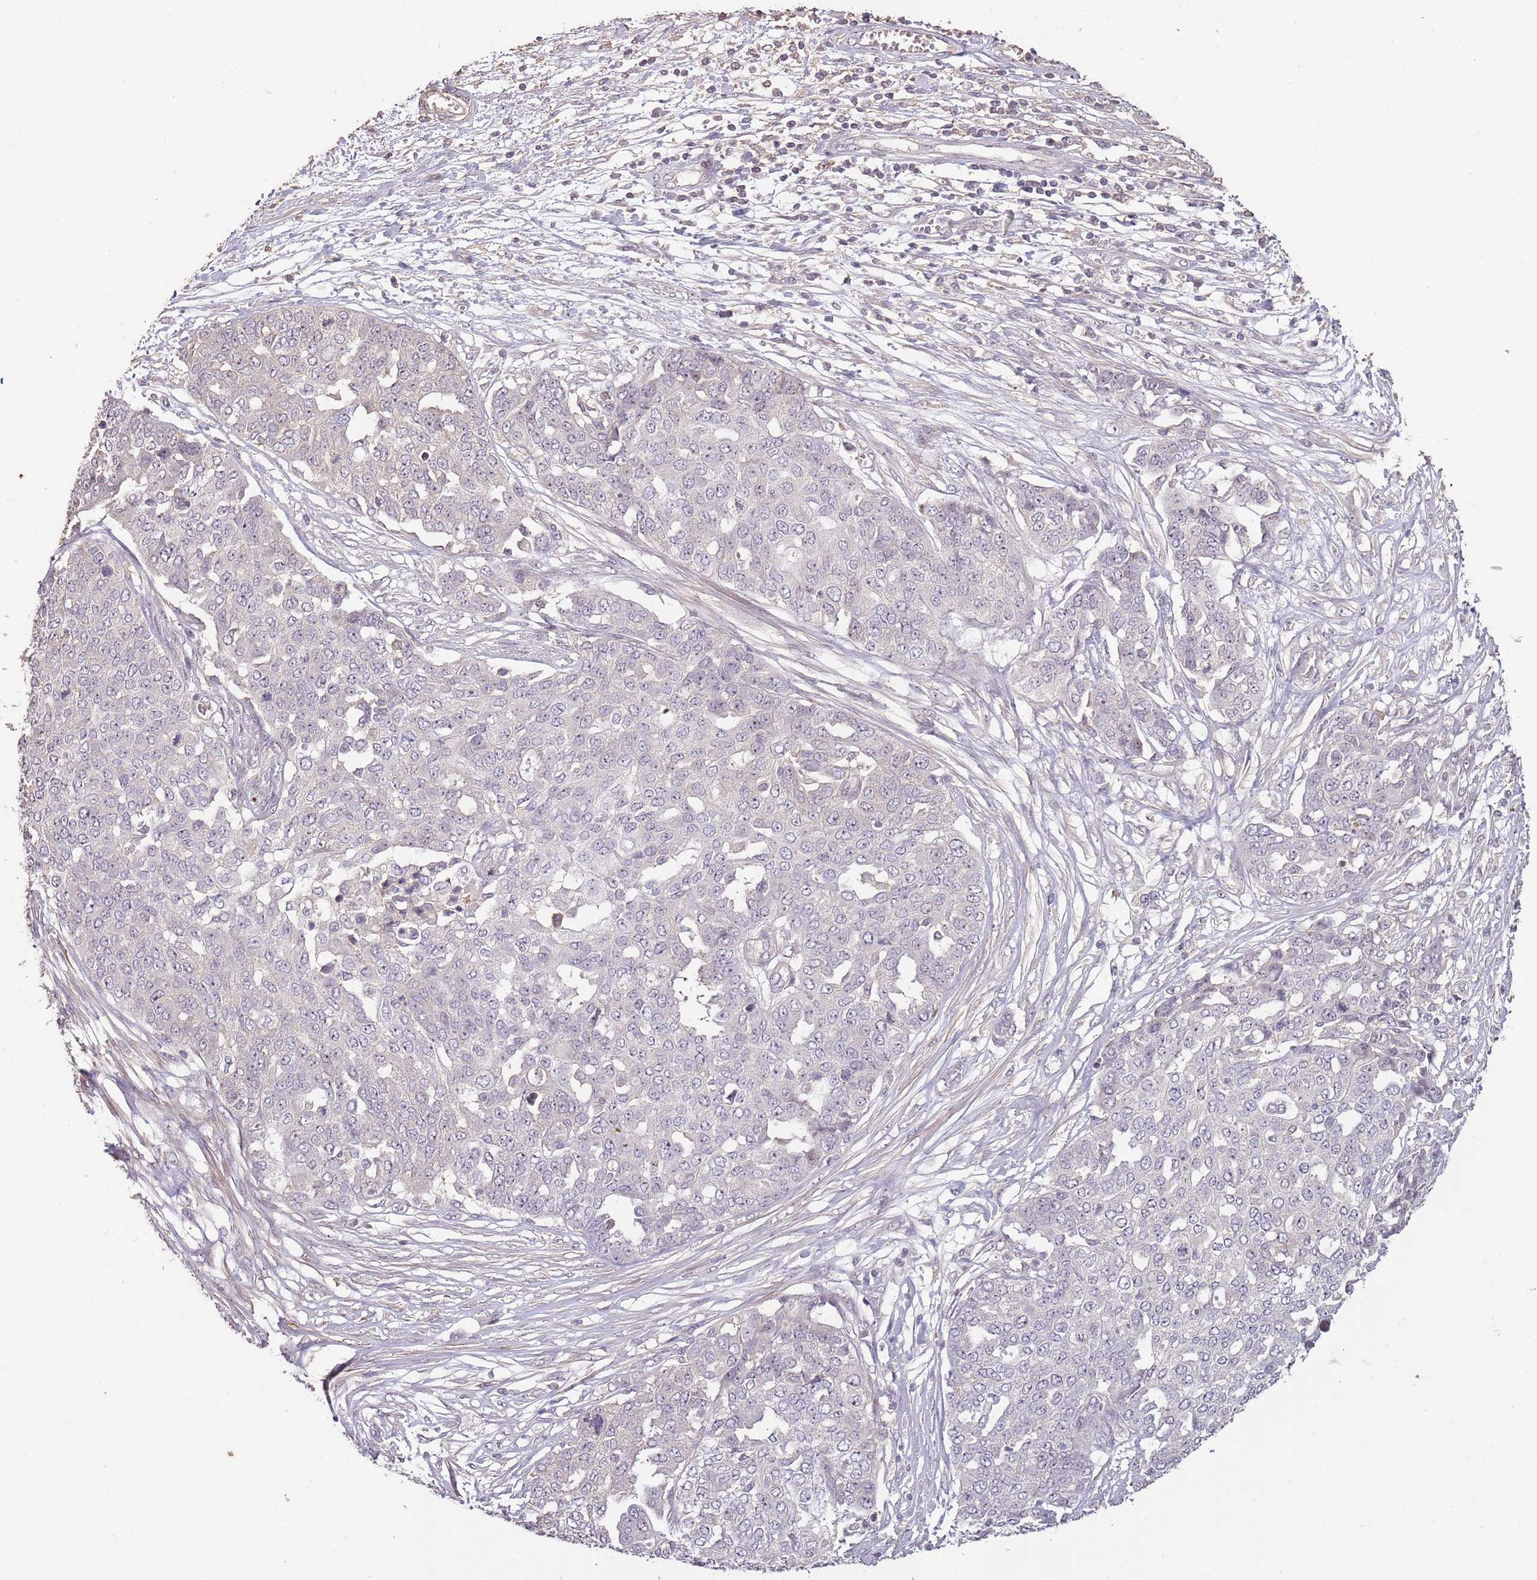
{"staining": {"intensity": "negative", "quantity": "none", "location": "none"}, "tissue": "ovarian cancer", "cell_type": "Tumor cells", "image_type": "cancer", "snomed": [{"axis": "morphology", "description": "Cystadenocarcinoma, serous, NOS"}, {"axis": "topography", "description": "Soft tissue"}, {"axis": "topography", "description": "Ovary"}], "caption": "The micrograph demonstrates no staining of tumor cells in ovarian serous cystadenocarcinoma. (DAB (3,3'-diaminobenzidine) IHC with hematoxylin counter stain).", "gene": "ADTRP", "patient": {"sex": "female", "age": 57}}